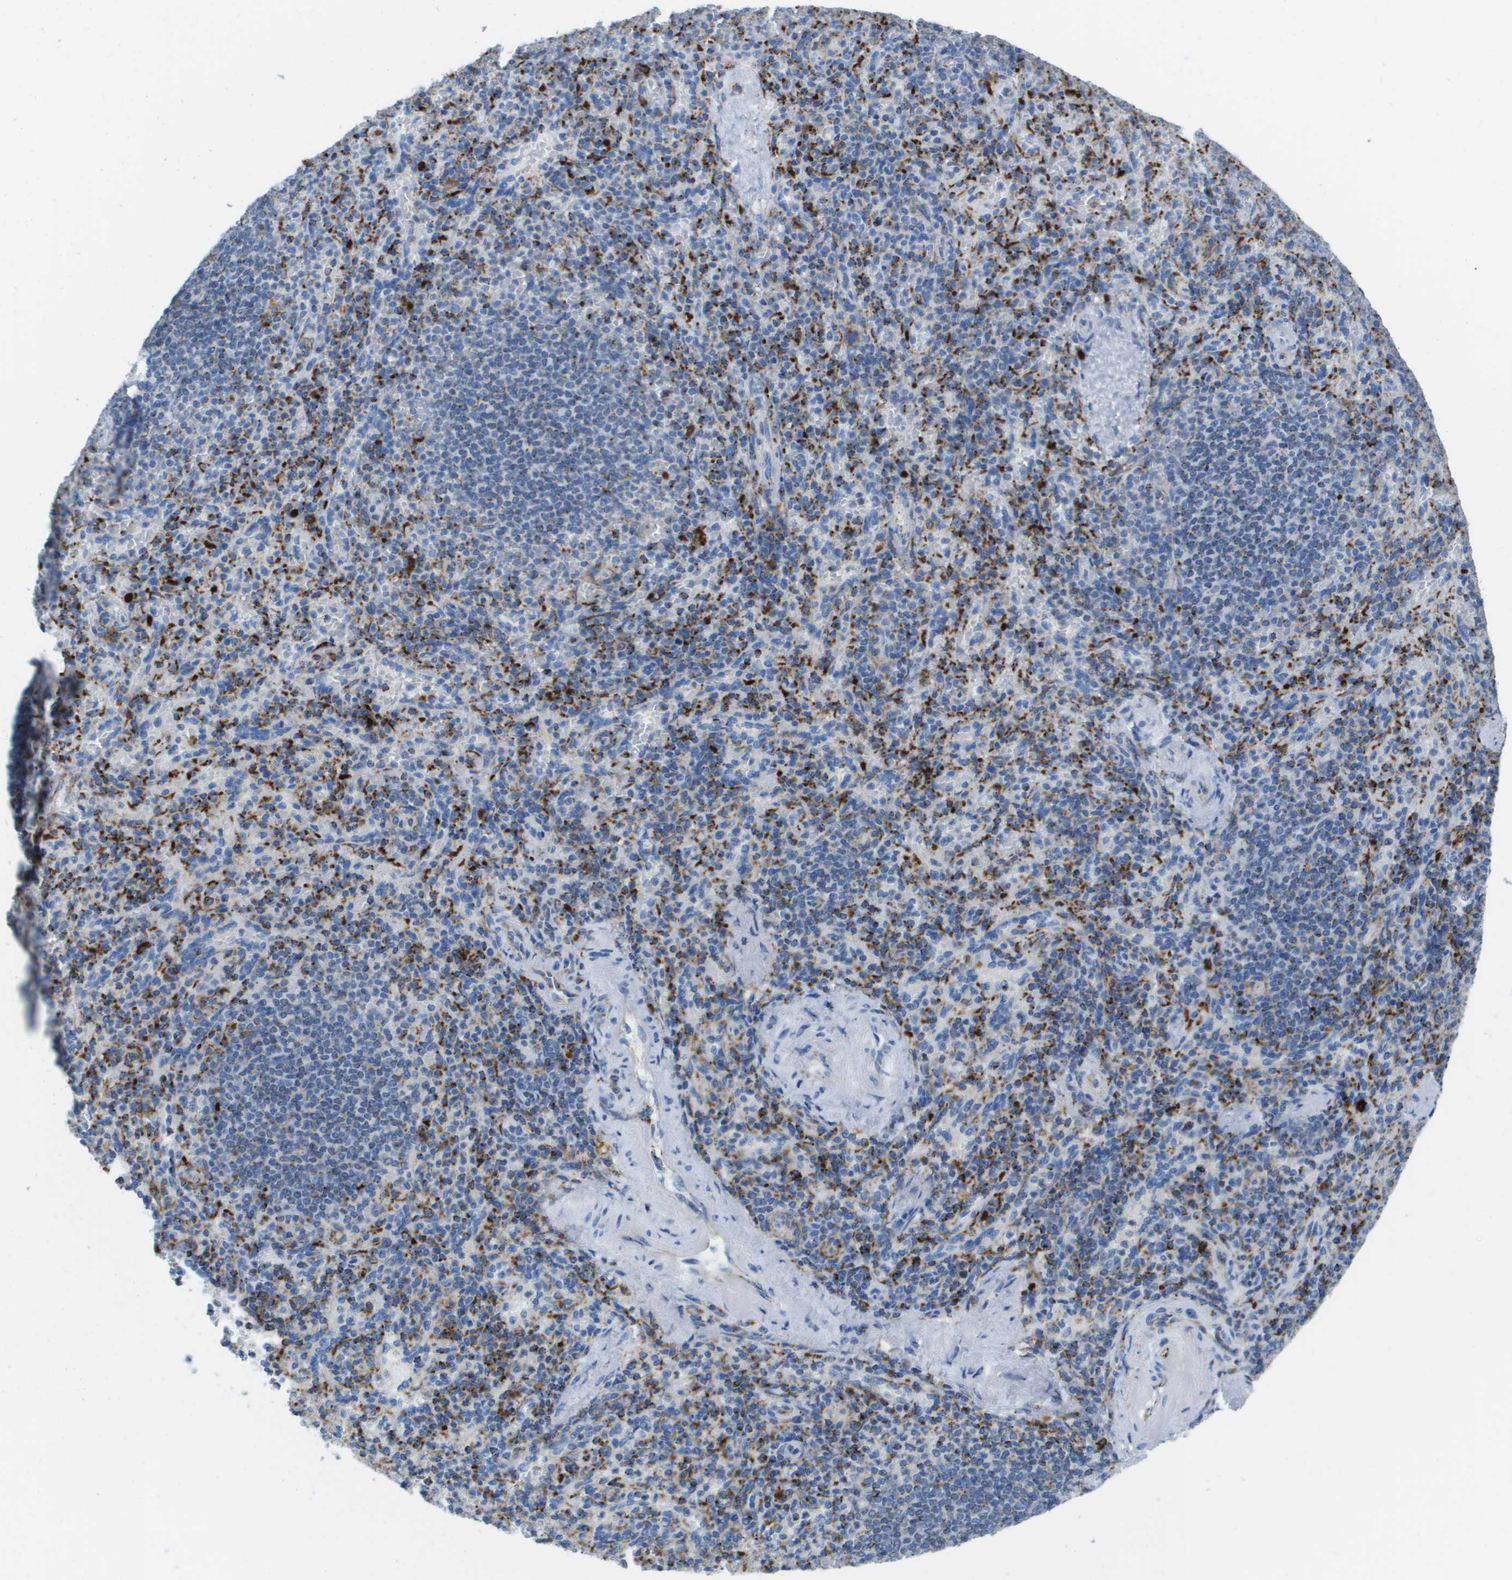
{"staining": {"intensity": "strong", "quantity": "25%-75%", "location": "cytoplasmic/membranous"}, "tissue": "spleen", "cell_type": "Cells in red pulp", "image_type": "normal", "snomed": [{"axis": "morphology", "description": "Normal tissue, NOS"}, {"axis": "topography", "description": "Spleen"}], "caption": "Immunohistochemistry of unremarkable human spleen exhibits high levels of strong cytoplasmic/membranous positivity in approximately 25%-75% of cells in red pulp.", "gene": "PRCP", "patient": {"sex": "female", "age": 74}}